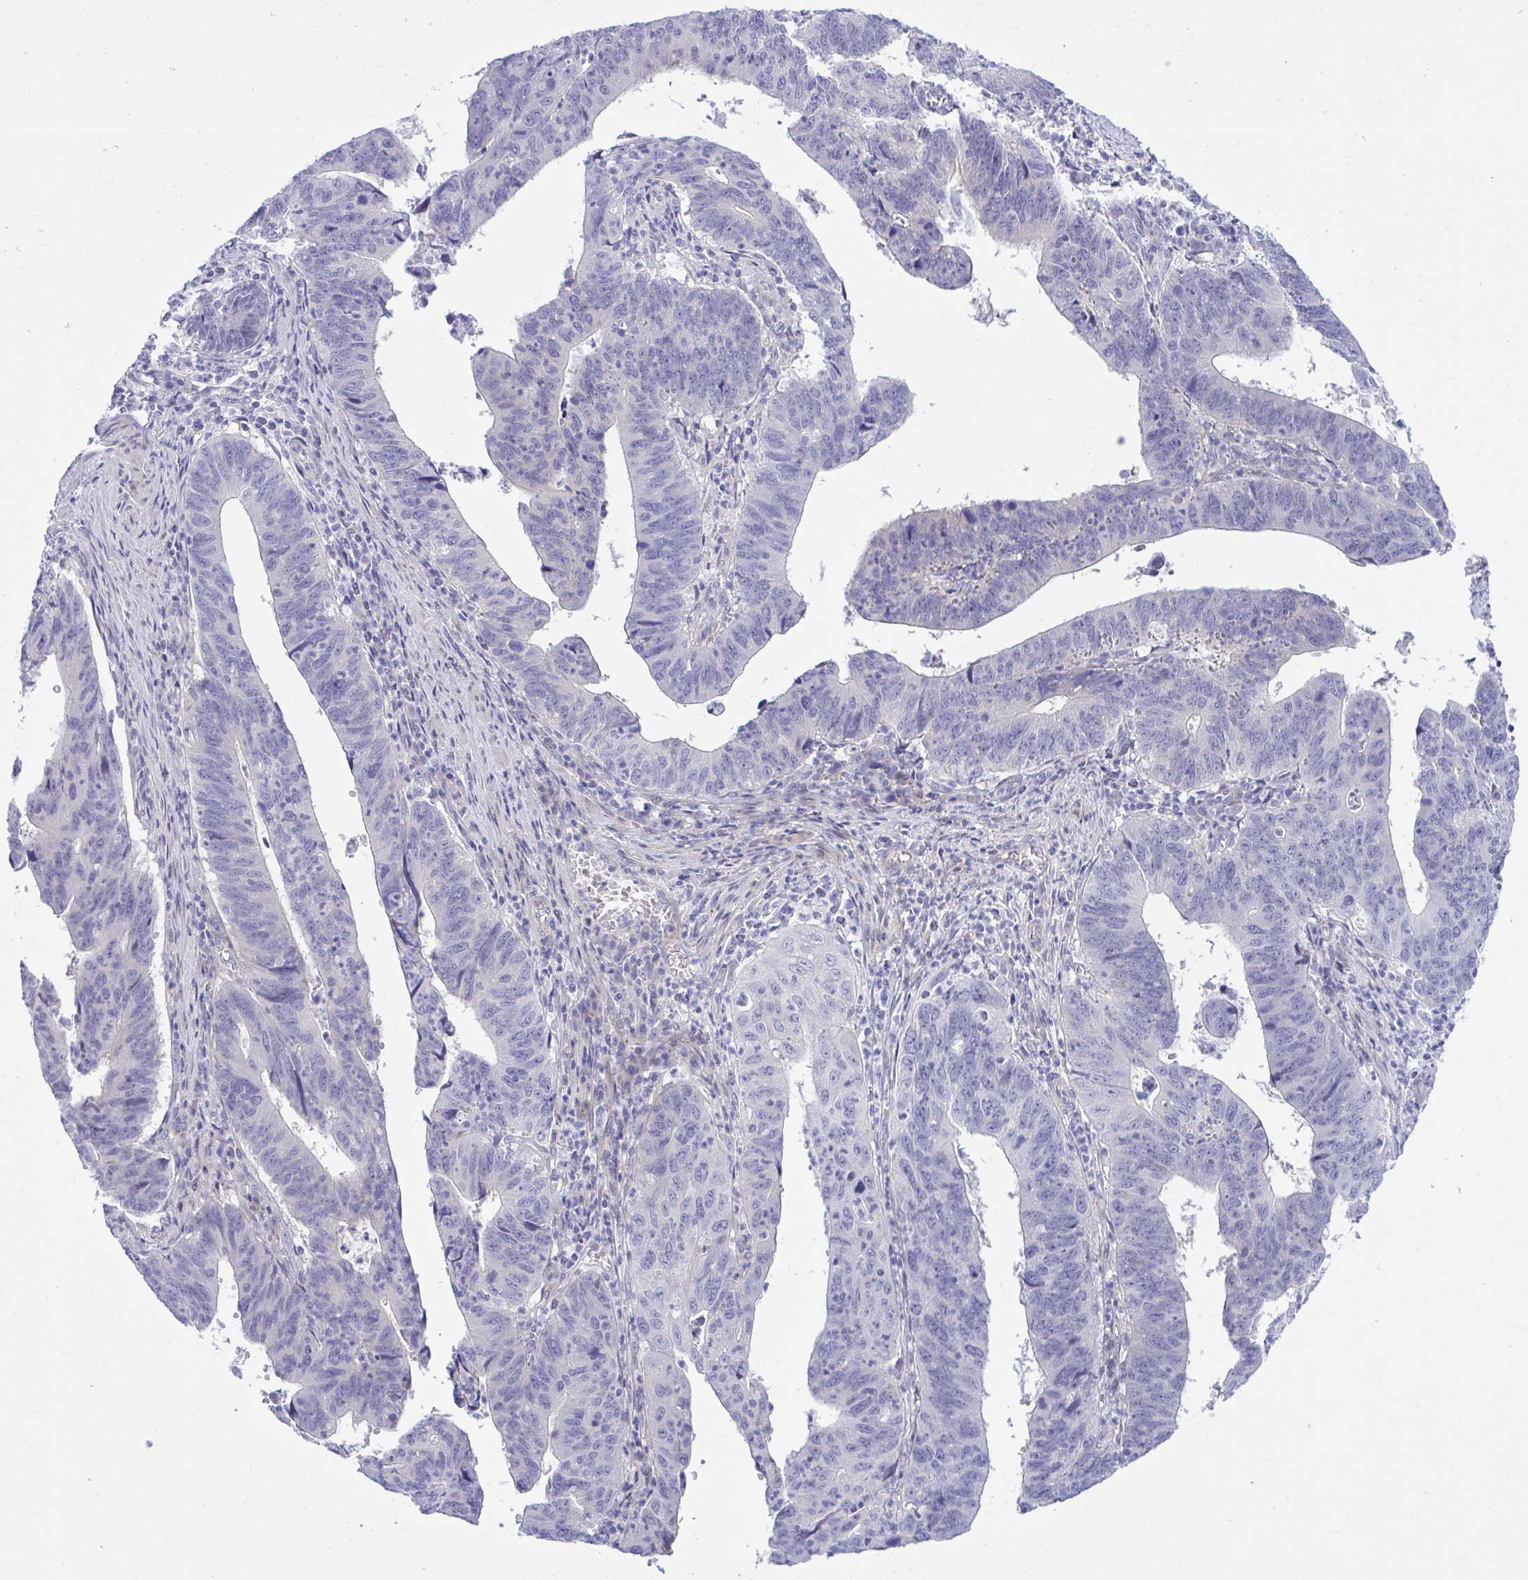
{"staining": {"intensity": "negative", "quantity": "none", "location": "none"}, "tissue": "stomach cancer", "cell_type": "Tumor cells", "image_type": "cancer", "snomed": [{"axis": "morphology", "description": "Adenocarcinoma, NOS"}, {"axis": "topography", "description": "Stomach"}], "caption": "Stomach cancer was stained to show a protein in brown. There is no significant positivity in tumor cells.", "gene": "MED9", "patient": {"sex": "male", "age": 59}}